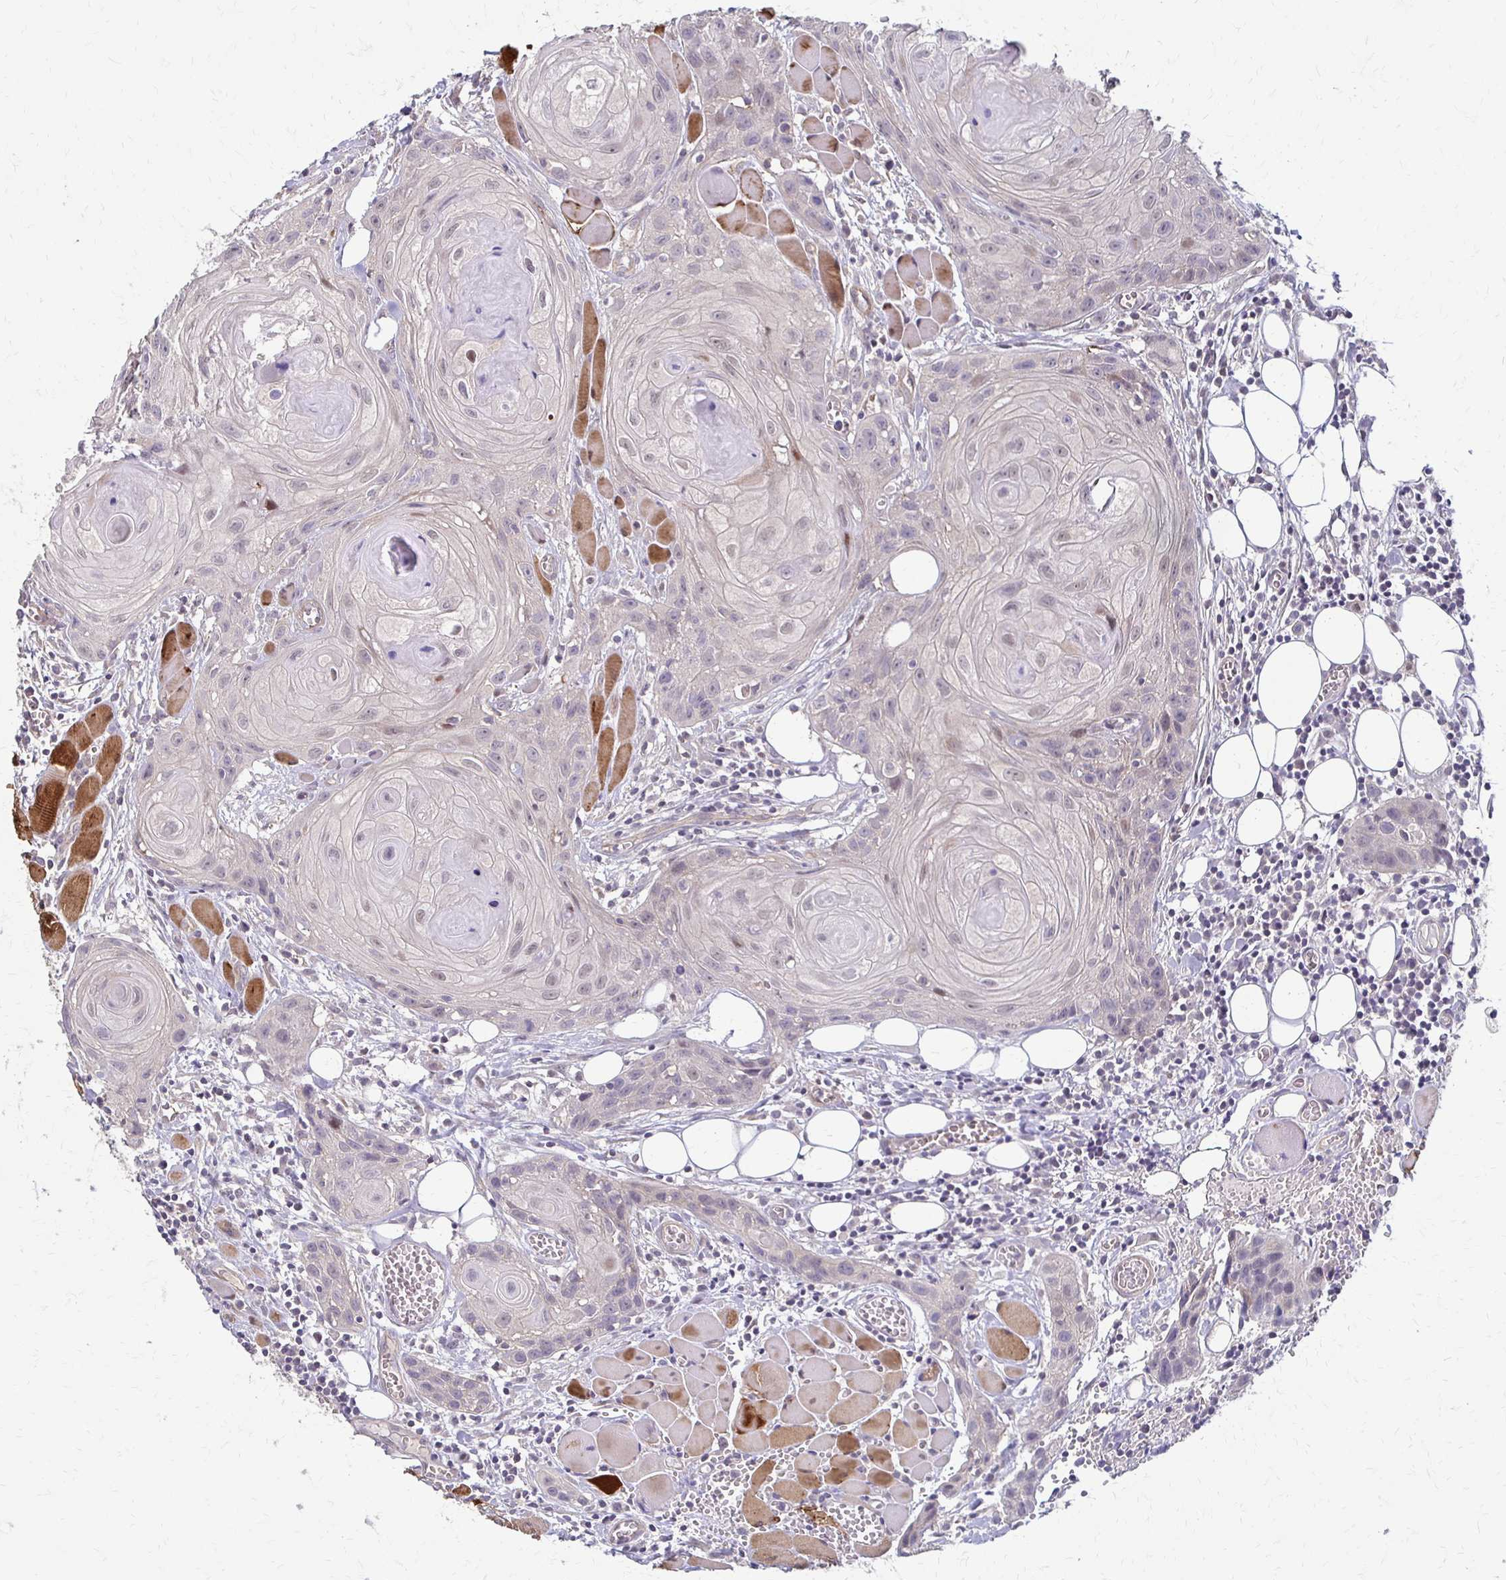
{"staining": {"intensity": "weak", "quantity": "<25%", "location": "nuclear"}, "tissue": "head and neck cancer", "cell_type": "Tumor cells", "image_type": "cancer", "snomed": [{"axis": "morphology", "description": "Squamous cell carcinoma, NOS"}, {"axis": "topography", "description": "Oral tissue"}, {"axis": "topography", "description": "Head-Neck"}], "caption": "Head and neck cancer was stained to show a protein in brown. There is no significant expression in tumor cells.", "gene": "CFL2", "patient": {"sex": "male", "age": 58}}